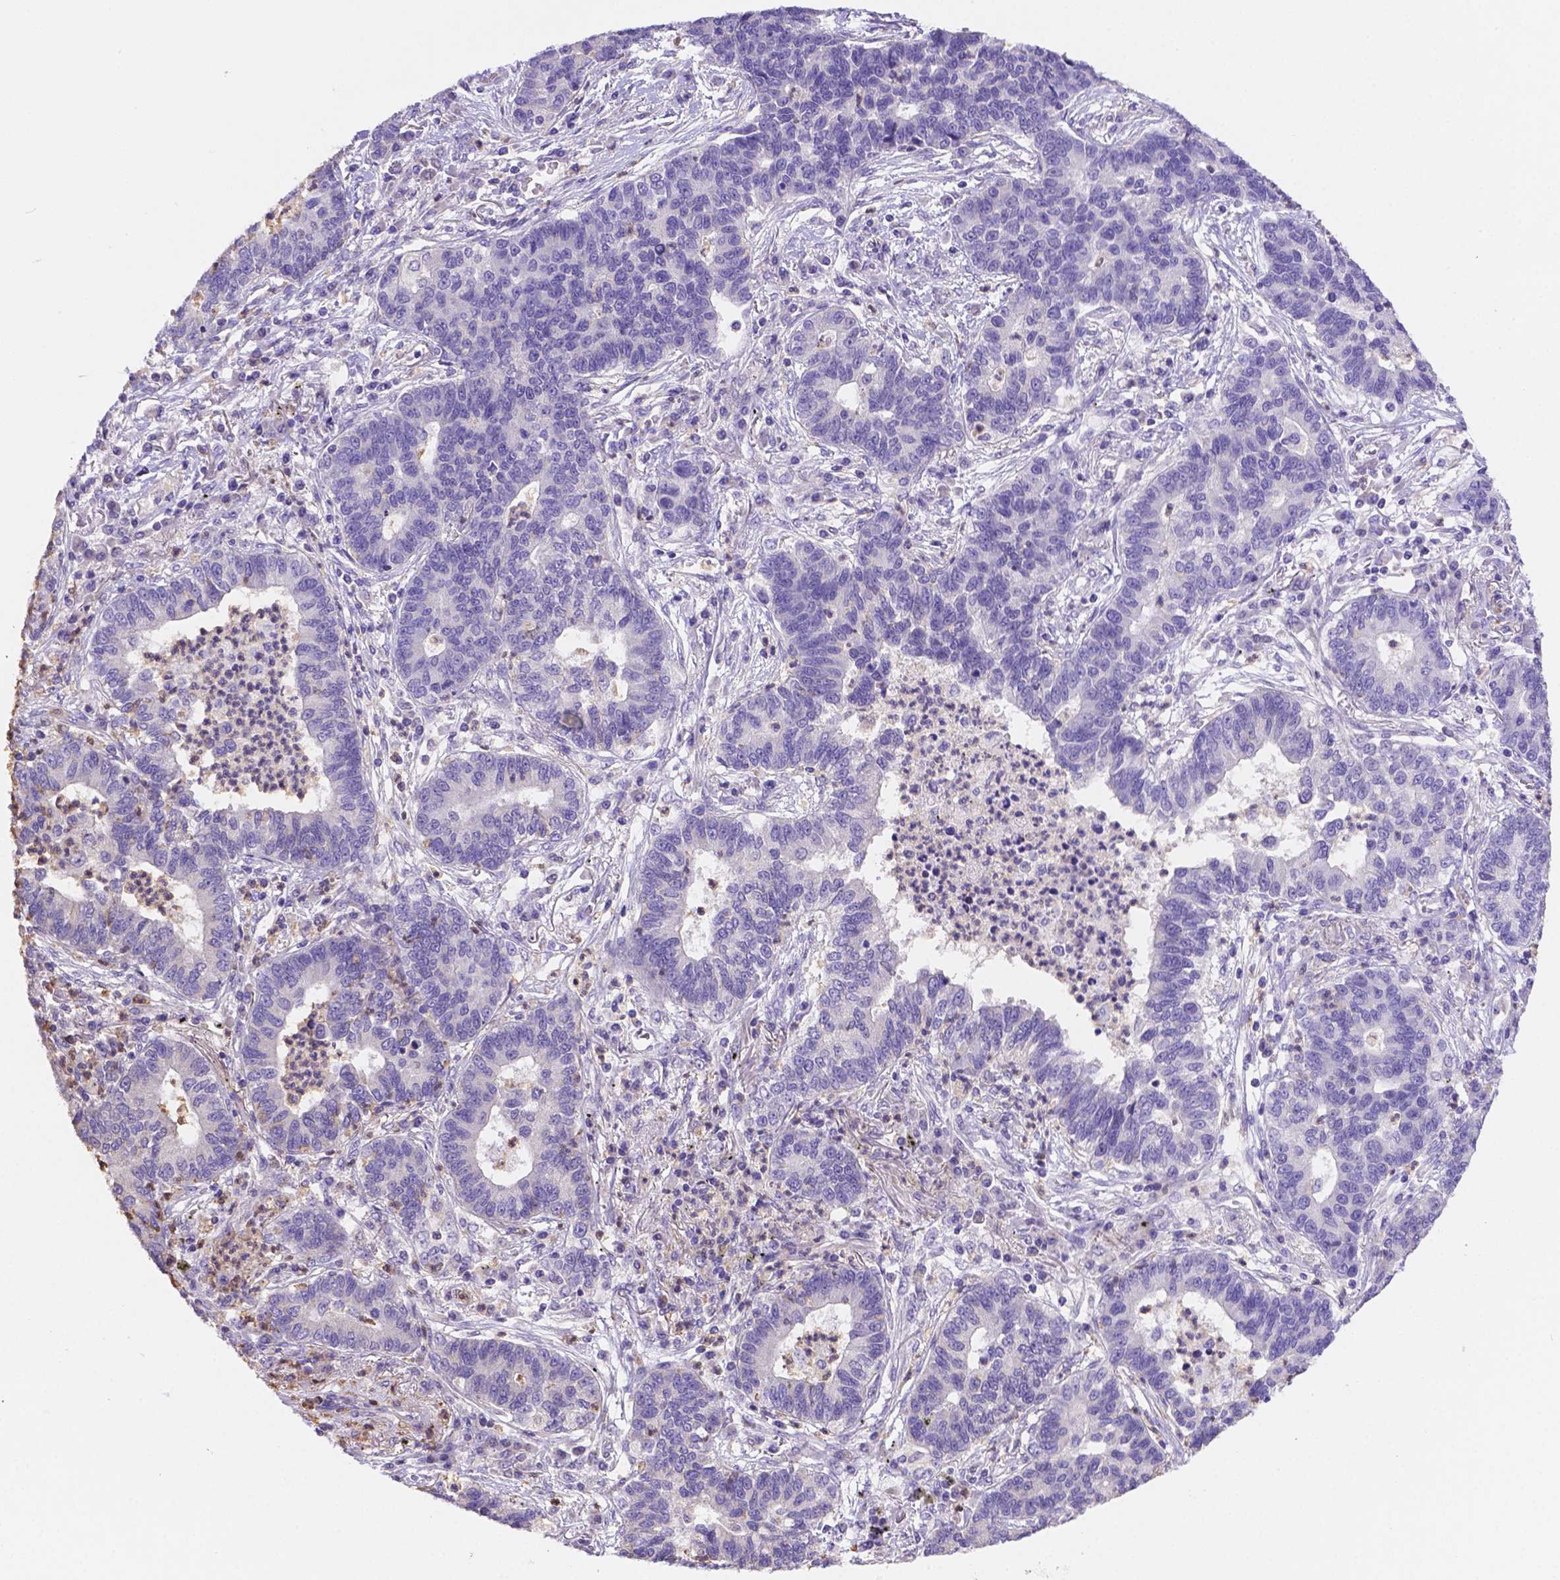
{"staining": {"intensity": "negative", "quantity": "none", "location": "none"}, "tissue": "lung cancer", "cell_type": "Tumor cells", "image_type": "cancer", "snomed": [{"axis": "morphology", "description": "Adenocarcinoma, NOS"}, {"axis": "topography", "description": "Lung"}], "caption": "High magnification brightfield microscopy of lung cancer stained with DAB (3,3'-diaminobenzidine) (brown) and counterstained with hematoxylin (blue): tumor cells show no significant positivity.", "gene": "NXPE2", "patient": {"sex": "female", "age": 57}}